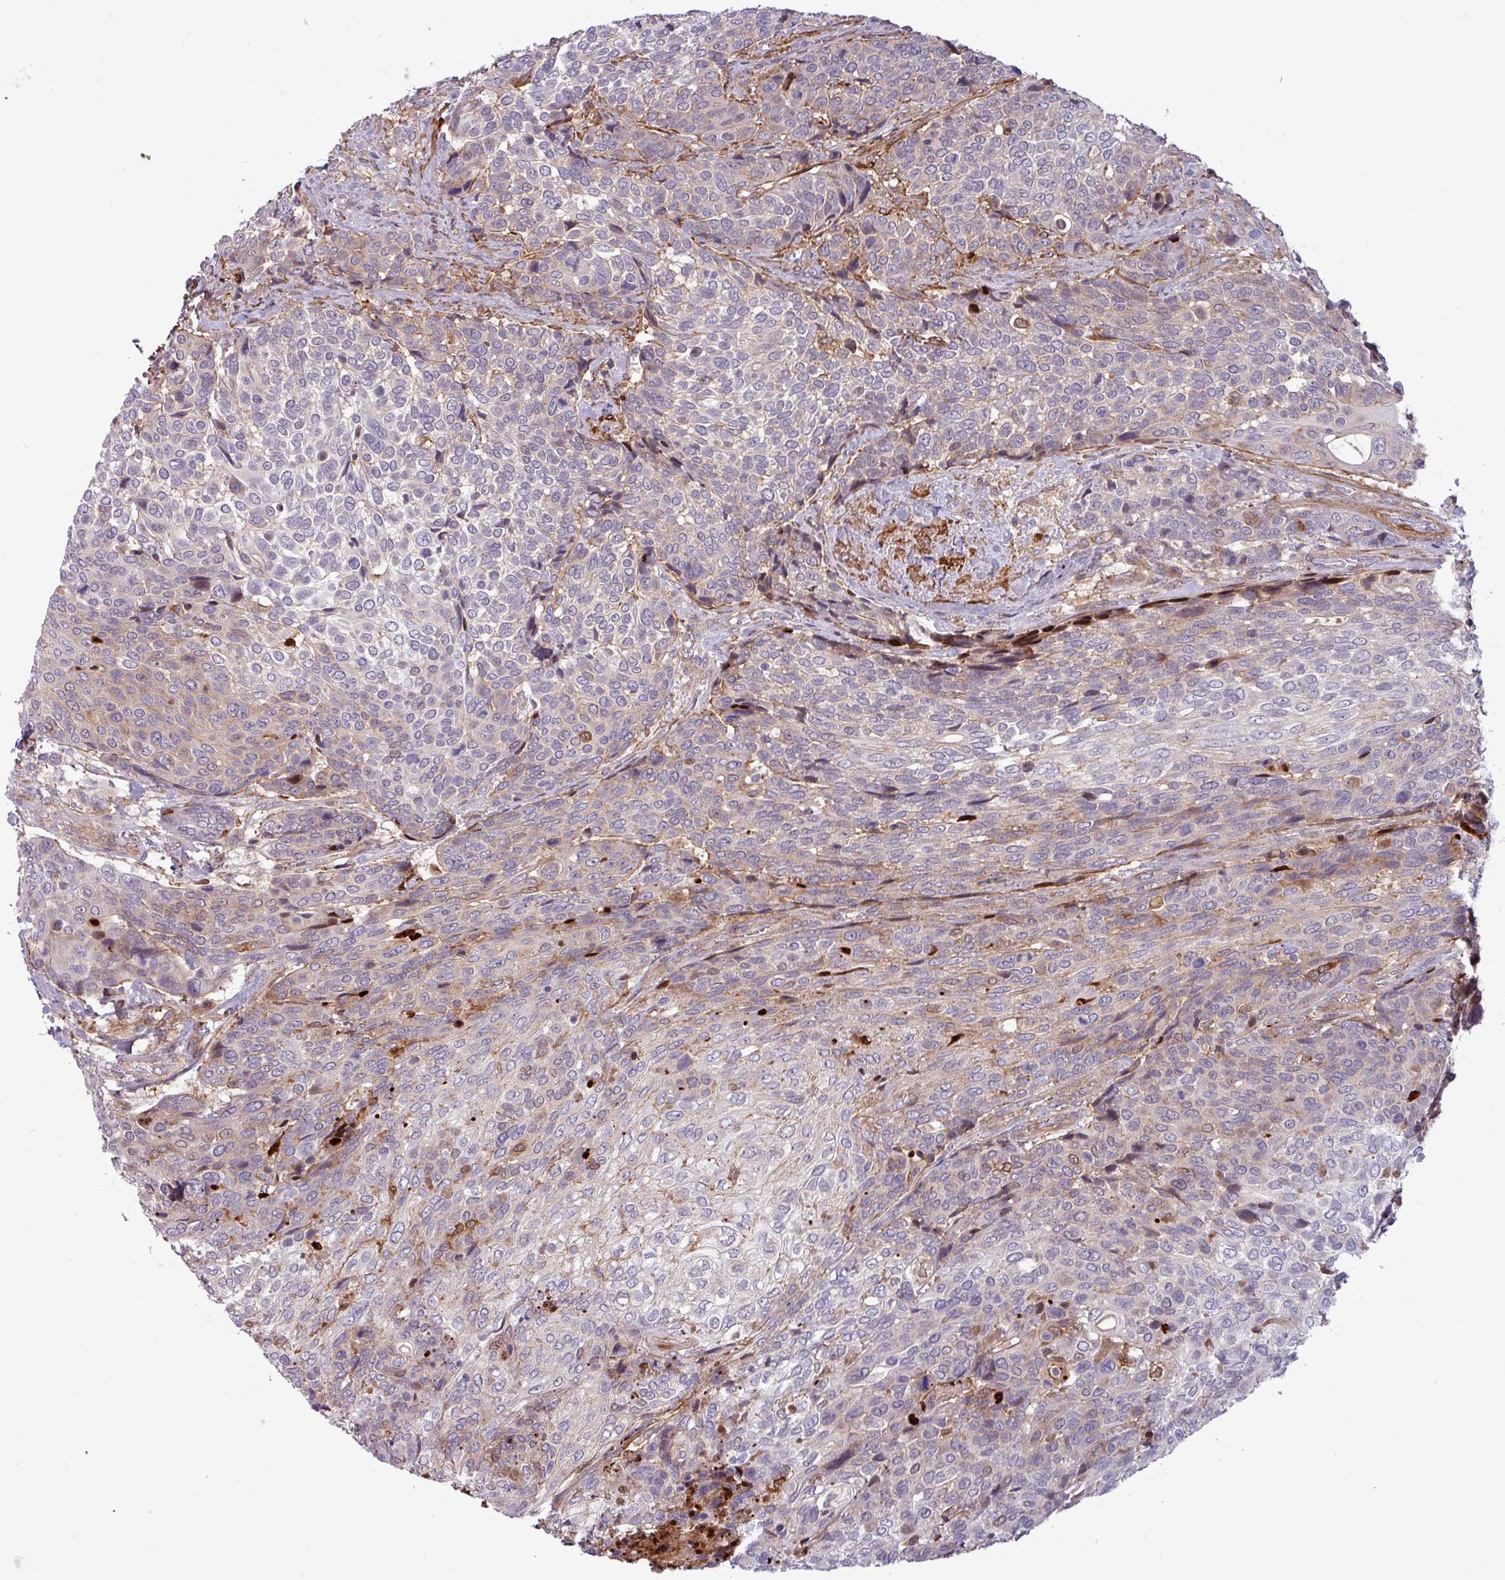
{"staining": {"intensity": "weak", "quantity": "<25%", "location": "cytoplasmic/membranous"}, "tissue": "urothelial cancer", "cell_type": "Tumor cells", "image_type": "cancer", "snomed": [{"axis": "morphology", "description": "Urothelial carcinoma, High grade"}, {"axis": "topography", "description": "Urinary bladder"}], "caption": "The photomicrograph exhibits no staining of tumor cells in high-grade urothelial carcinoma.", "gene": "PCED1A", "patient": {"sex": "female", "age": 70}}